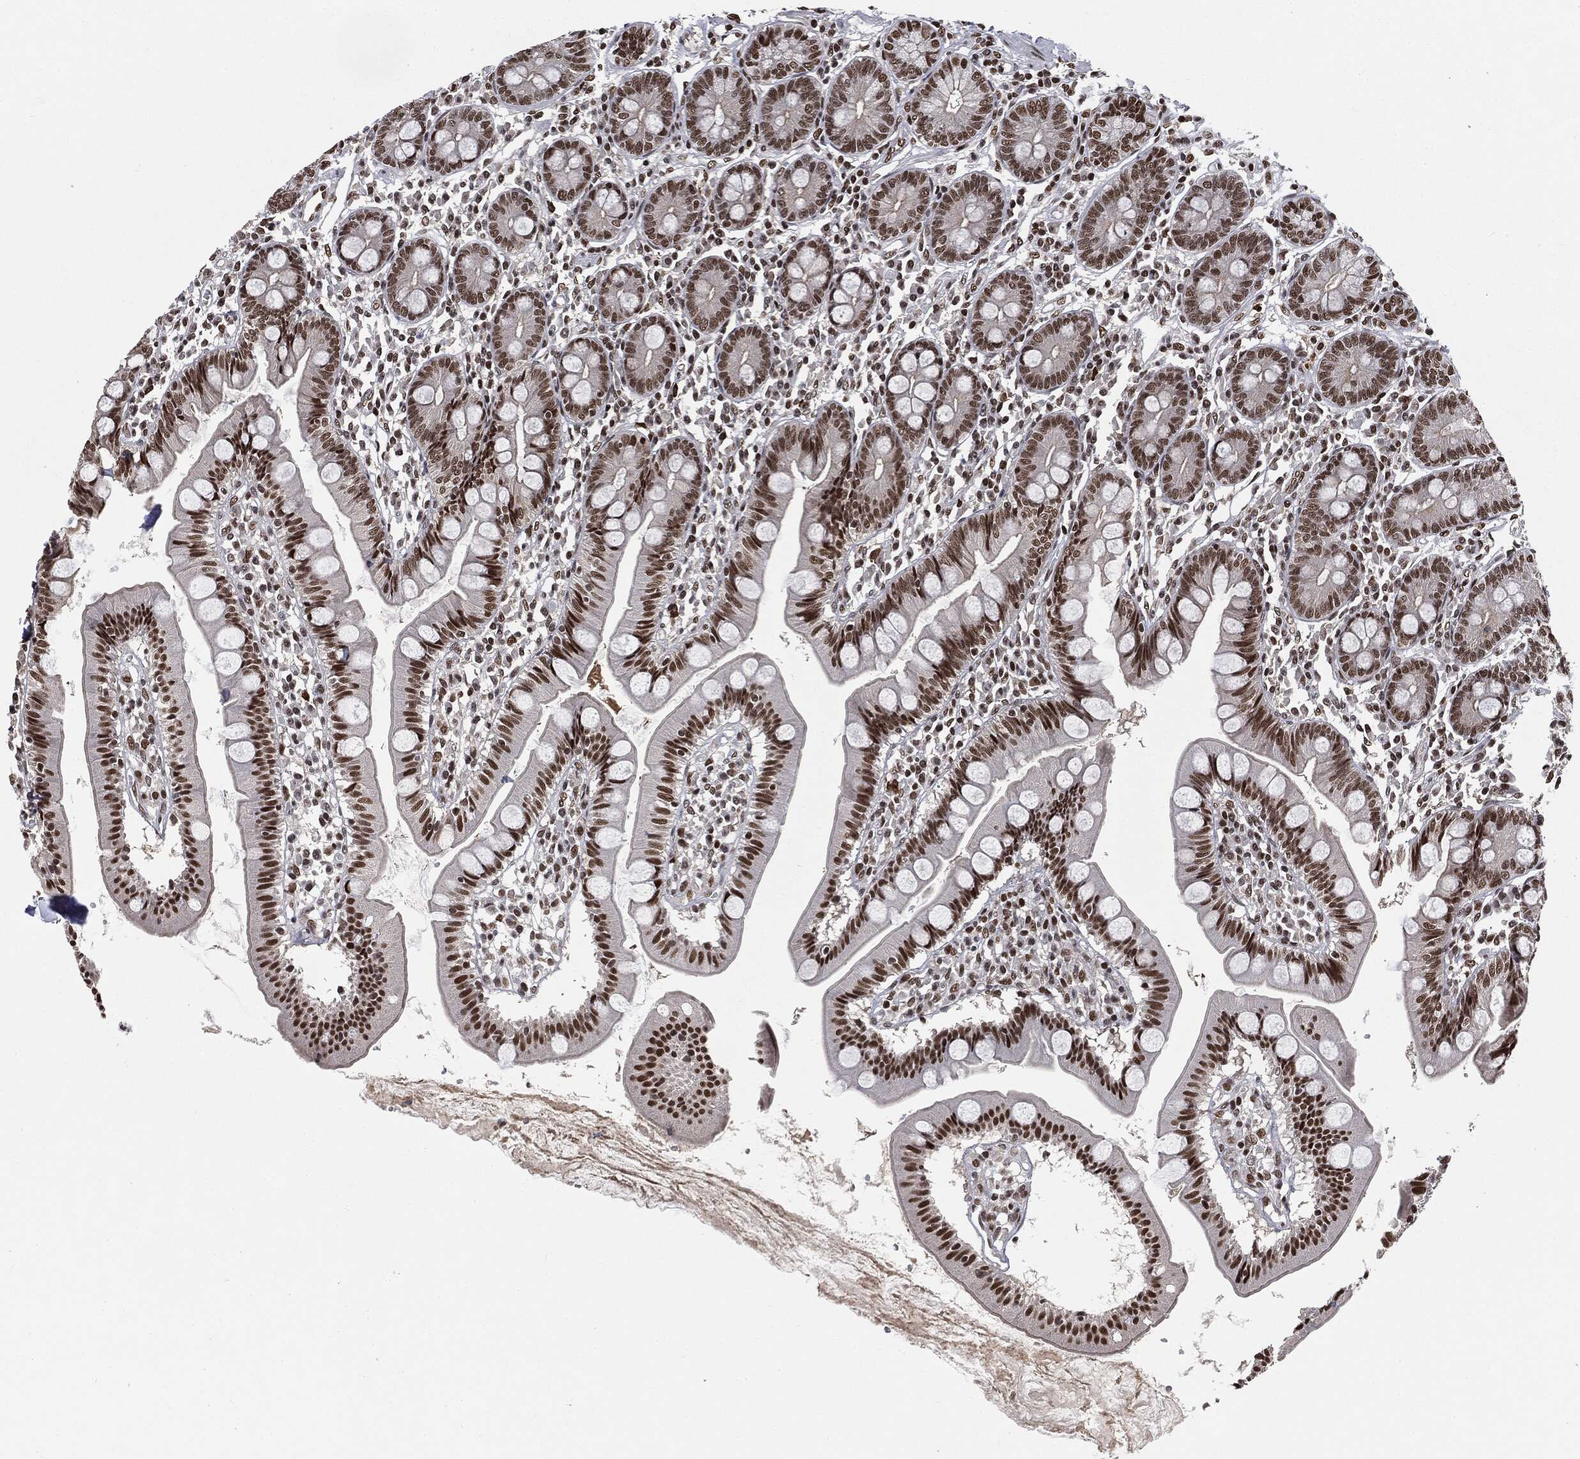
{"staining": {"intensity": "strong", "quantity": ">75%", "location": "nuclear"}, "tissue": "small intestine", "cell_type": "Glandular cells", "image_type": "normal", "snomed": [{"axis": "morphology", "description": "Normal tissue, NOS"}, {"axis": "topography", "description": "Small intestine"}], "caption": "A high-resolution micrograph shows immunohistochemistry (IHC) staining of normal small intestine, which reveals strong nuclear staining in approximately >75% of glandular cells.", "gene": "DPH2", "patient": {"sex": "male", "age": 88}}